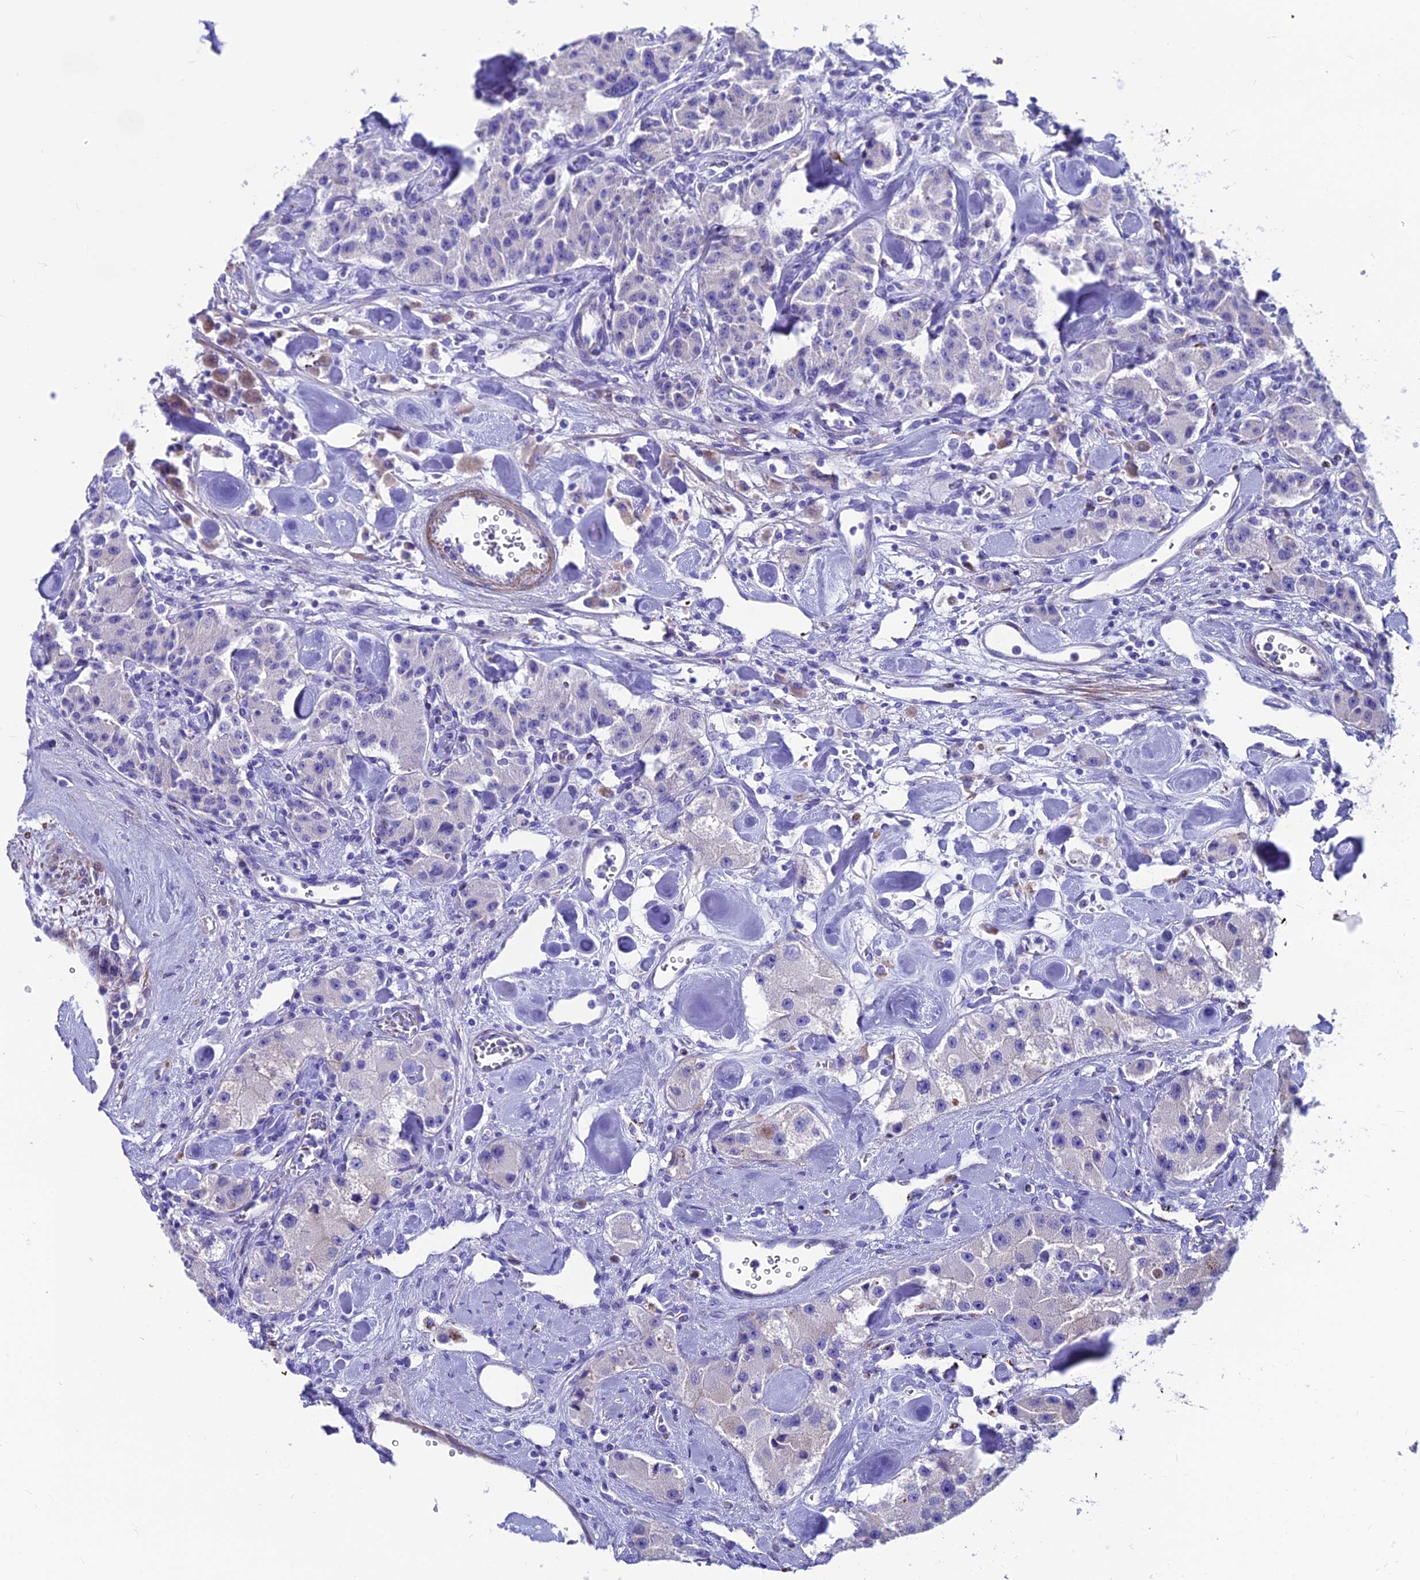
{"staining": {"intensity": "negative", "quantity": "none", "location": "none"}, "tissue": "carcinoid", "cell_type": "Tumor cells", "image_type": "cancer", "snomed": [{"axis": "morphology", "description": "Carcinoid, malignant, NOS"}, {"axis": "topography", "description": "Pancreas"}], "caption": "Carcinoid was stained to show a protein in brown. There is no significant positivity in tumor cells.", "gene": "GNG11", "patient": {"sex": "male", "age": 41}}